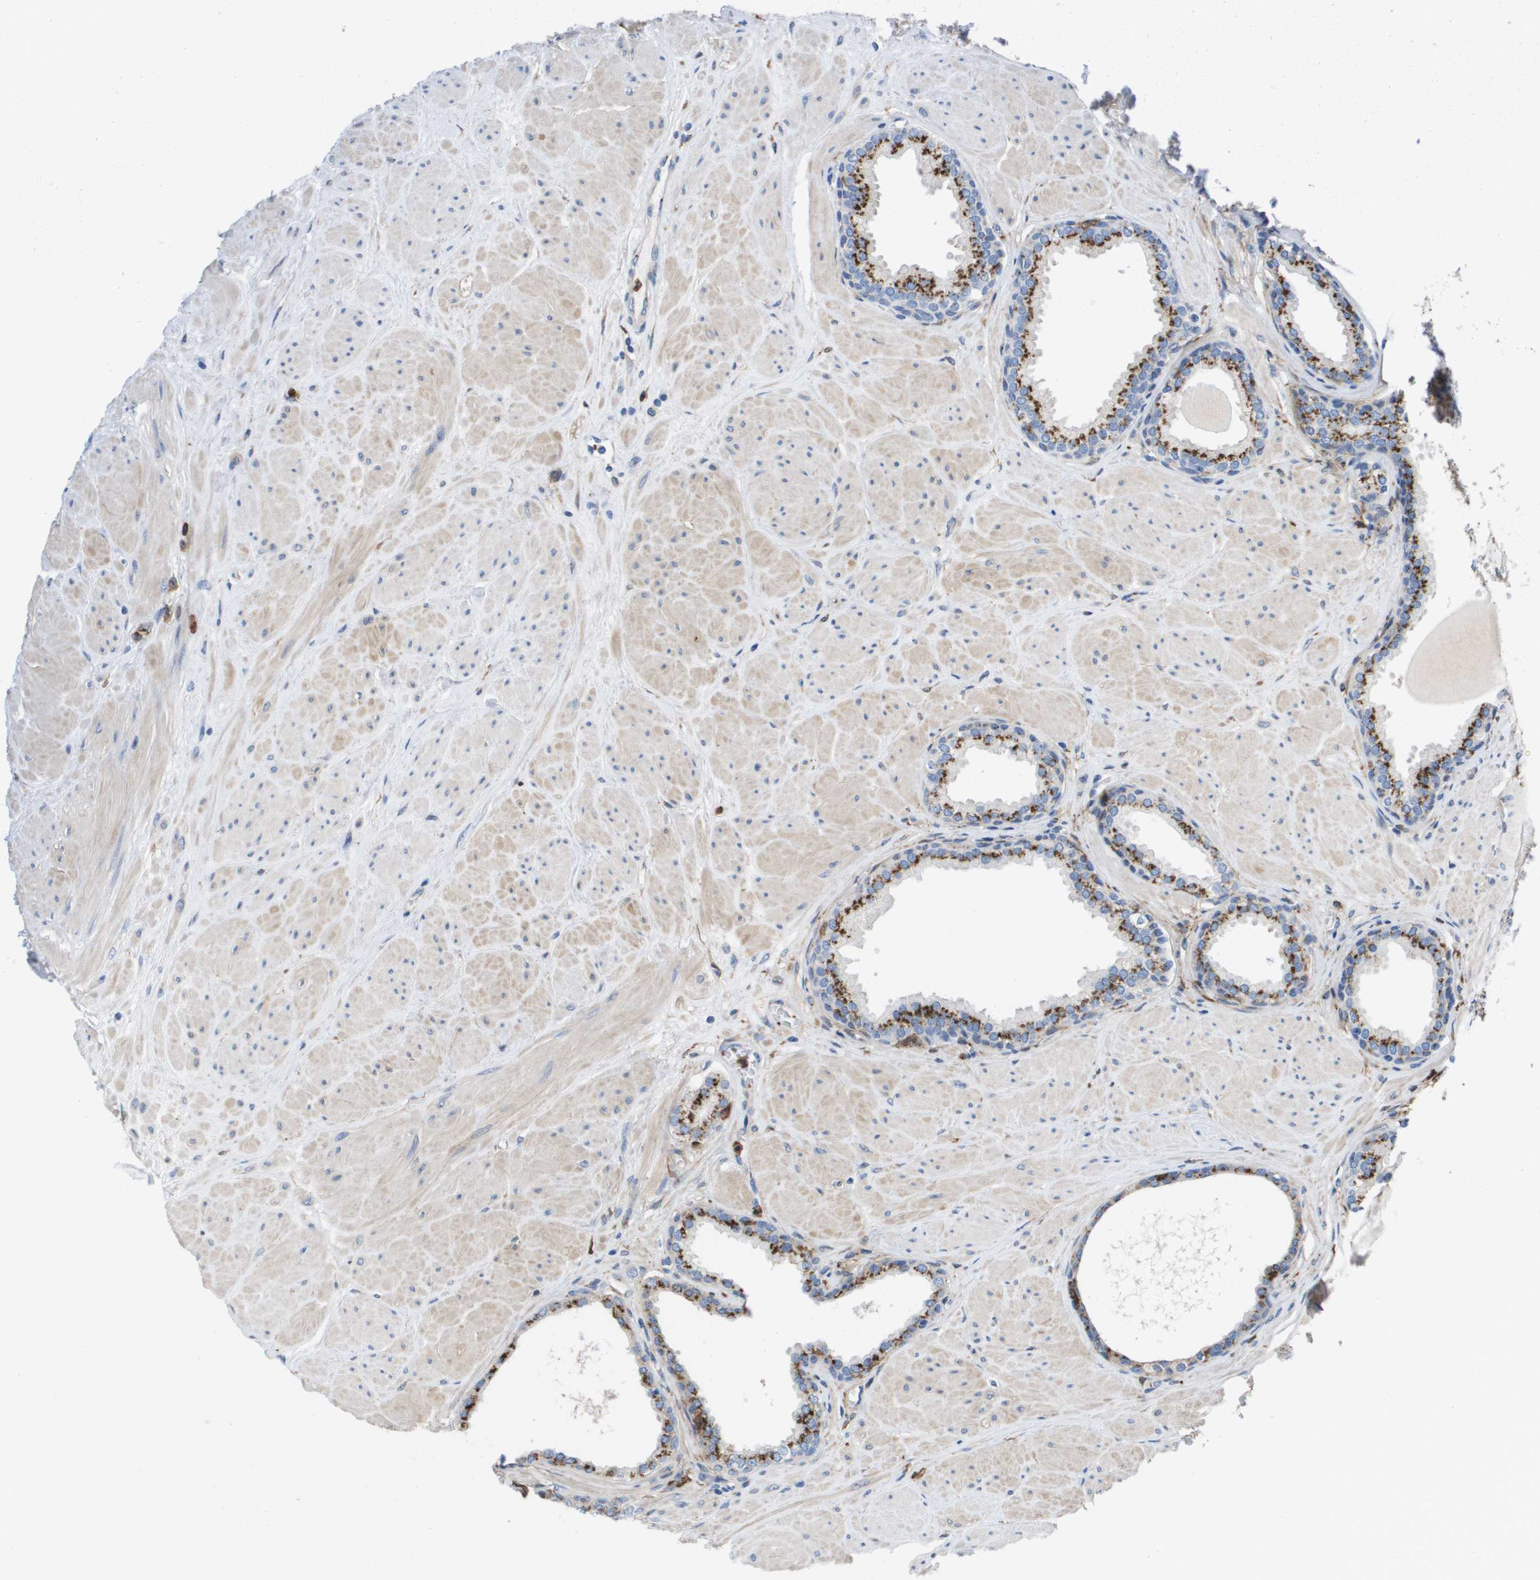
{"staining": {"intensity": "strong", "quantity": ">75%", "location": "cytoplasmic/membranous"}, "tissue": "prostate", "cell_type": "Glandular cells", "image_type": "normal", "snomed": [{"axis": "morphology", "description": "Normal tissue, NOS"}, {"axis": "topography", "description": "Prostate"}], "caption": "Immunohistochemical staining of unremarkable human prostate exhibits strong cytoplasmic/membranous protein positivity in approximately >75% of glandular cells.", "gene": "SLC37A2", "patient": {"sex": "male", "age": 51}}